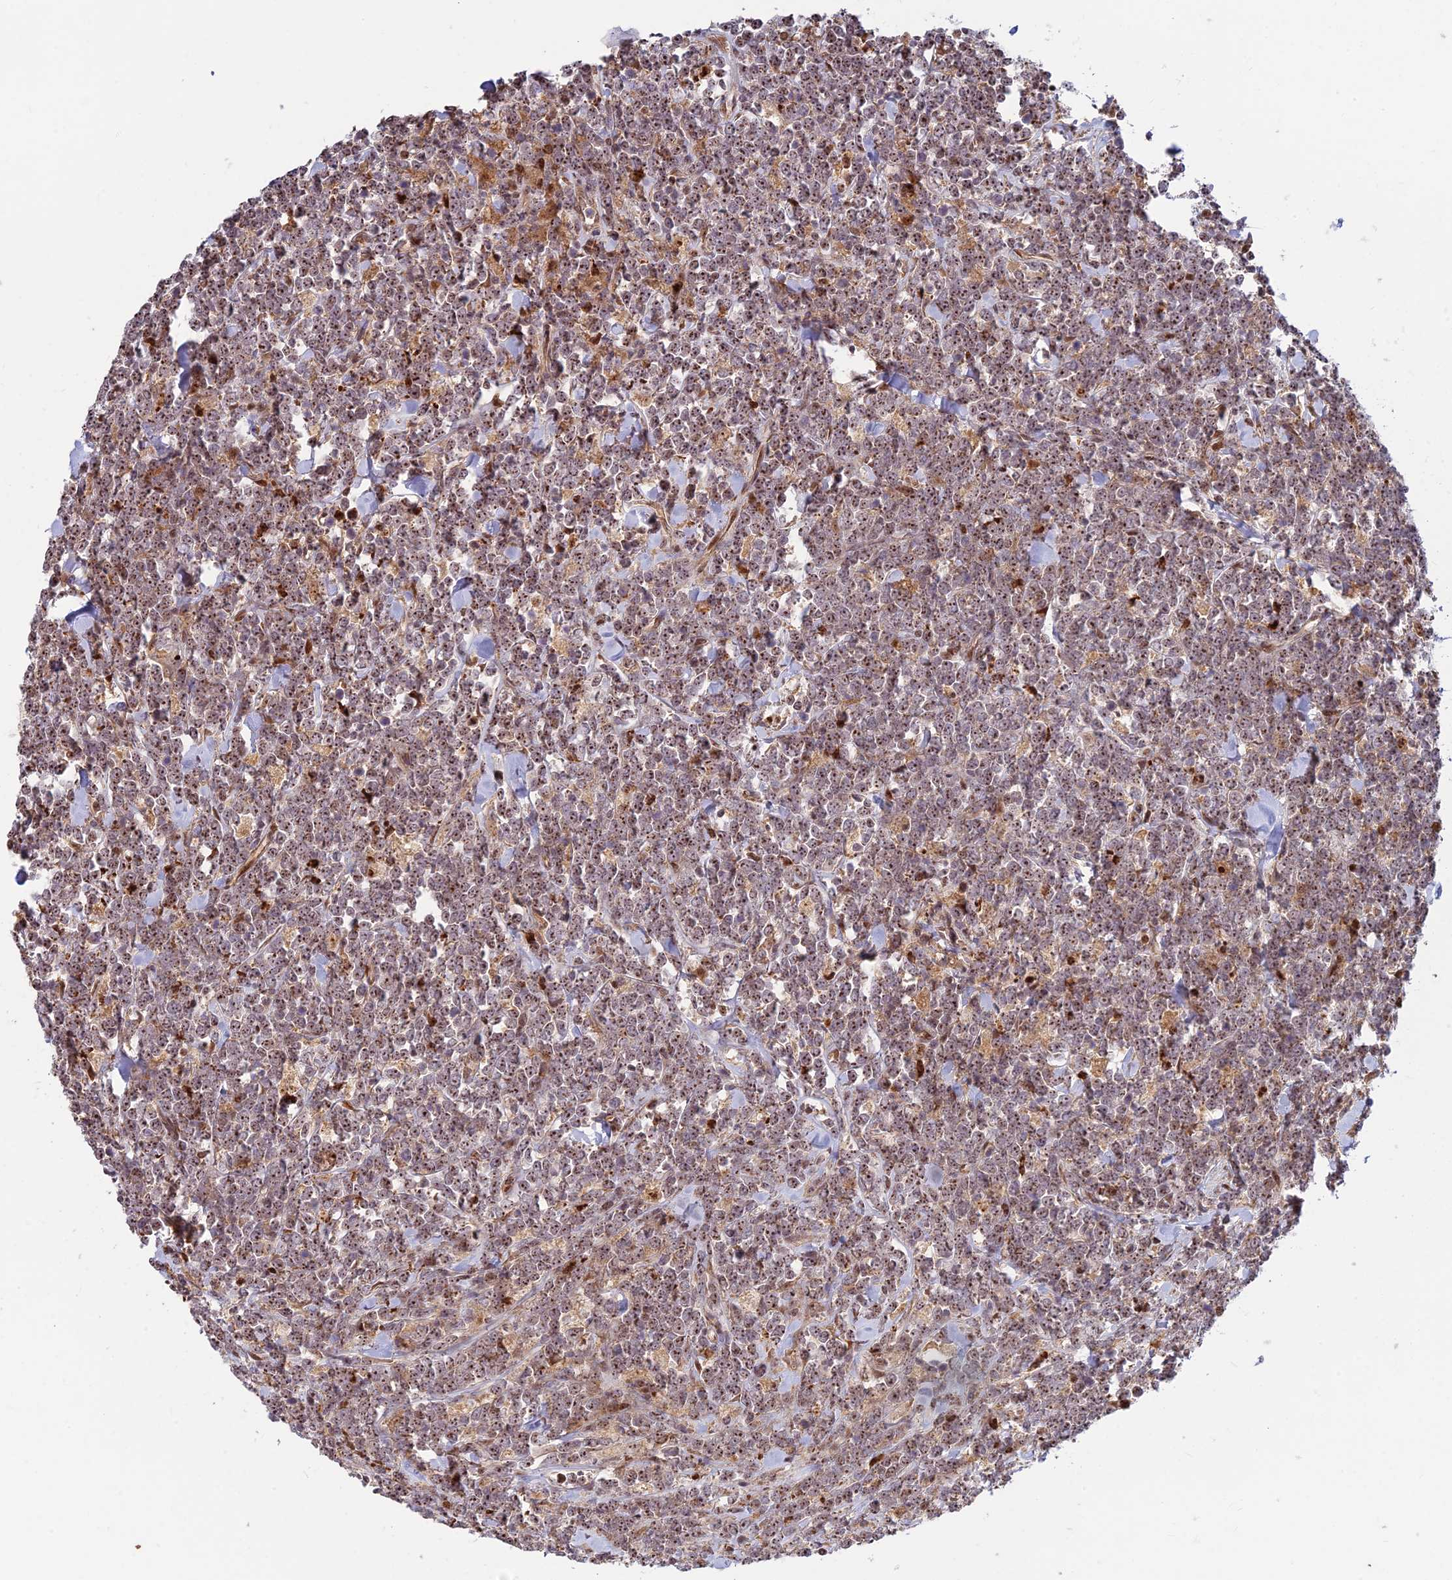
{"staining": {"intensity": "moderate", "quantity": ">75%", "location": "nuclear"}, "tissue": "lymphoma", "cell_type": "Tumor cells", "image_type": "cancer", "snomed": [{"axis": "morphology", "description": "Malignant lymphoma, non-Hodgkin's type, High grade"}, {"axis": "topography", "description": "Small intestine"}], "caption": "High-power microscopy captured an immunohistochemistry (IHC) micrograph of lymphoma, revealing moderate nuclear expression in about >75% of tumor cells.", "gene": "UFSP2", "patient": {"sex": "male", "age": 8}}